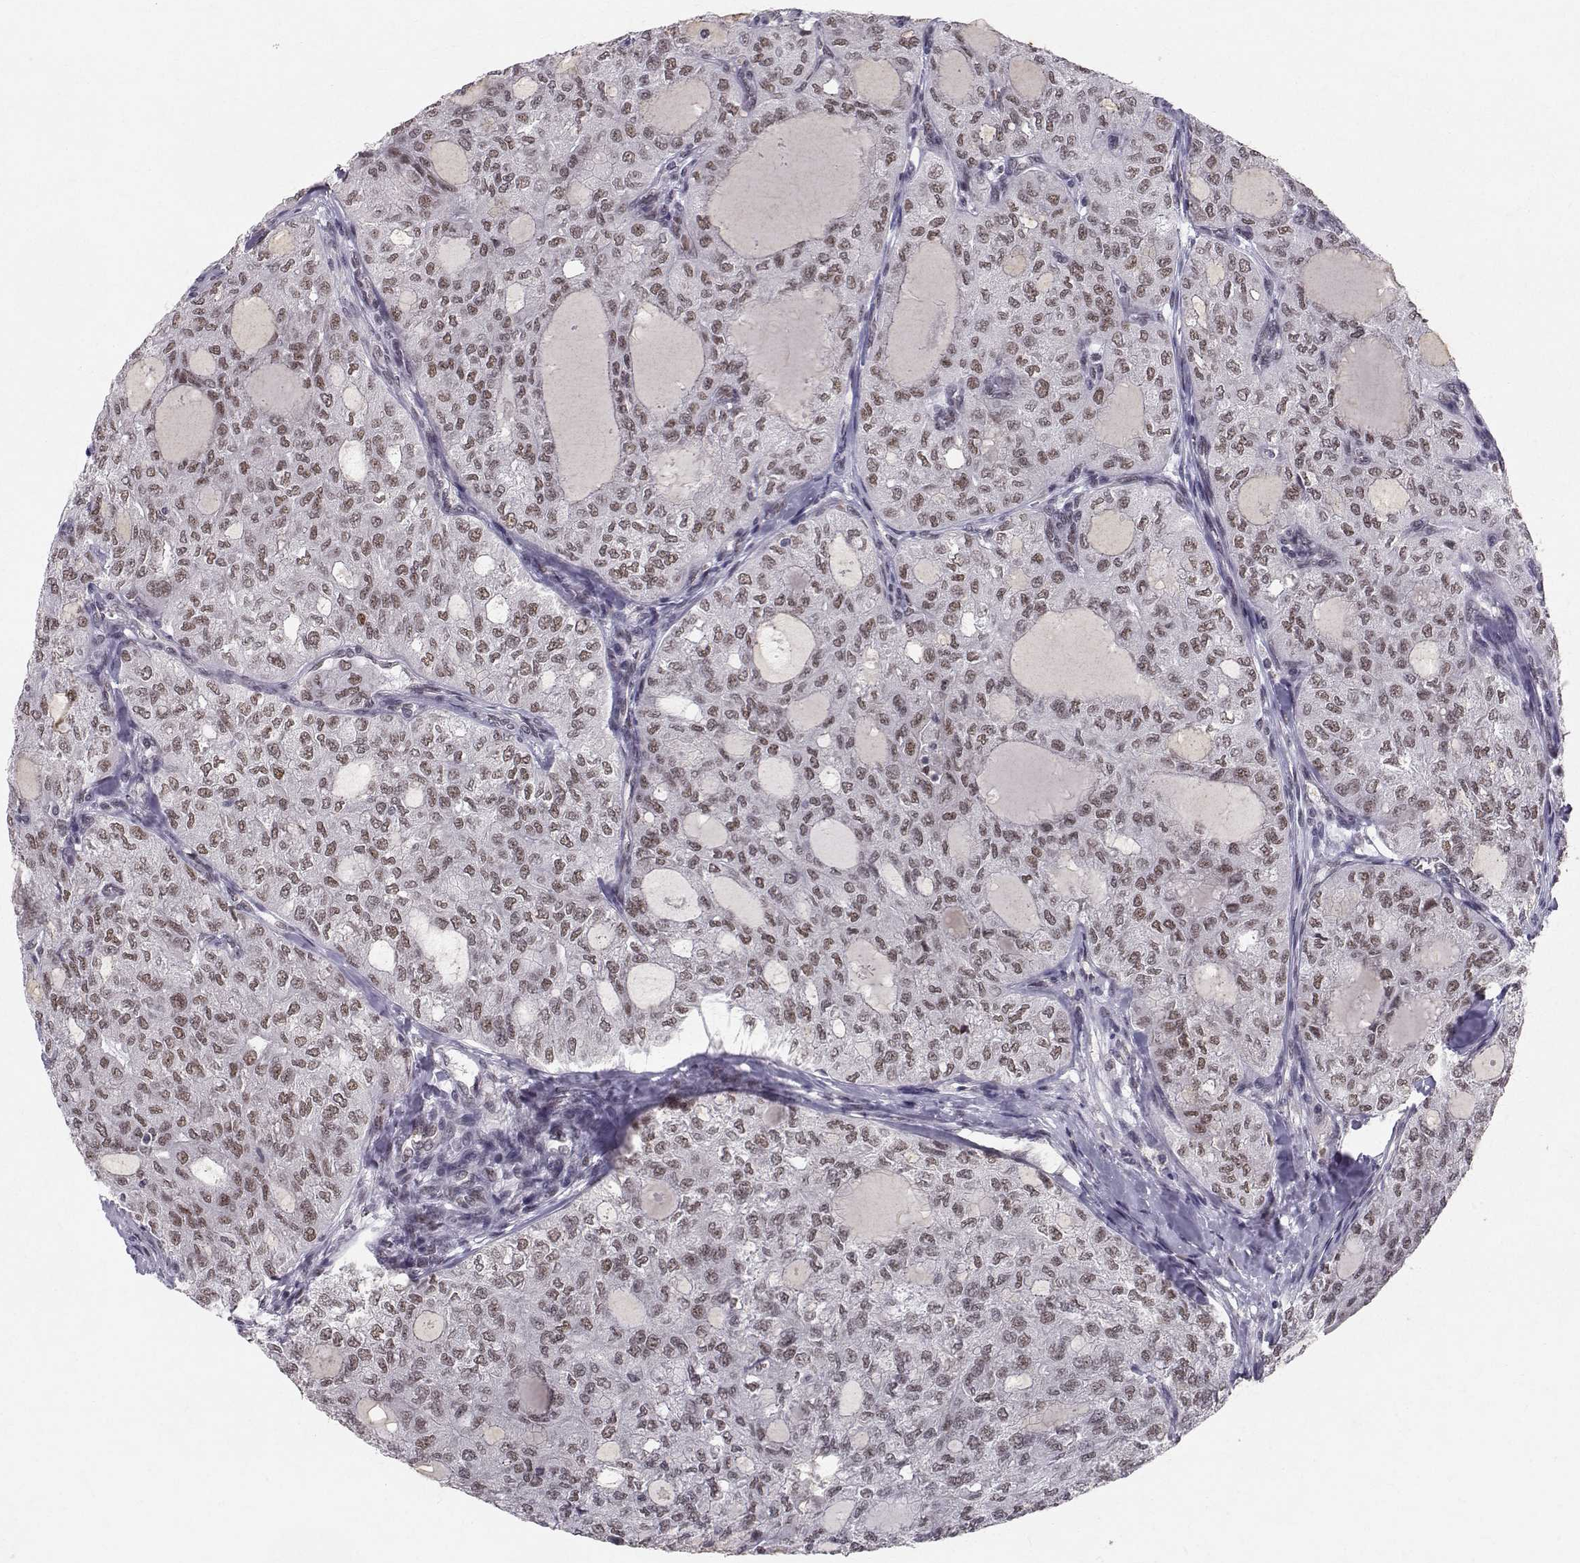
{"staining": {"intensity": "weak", "quantity": "25%-75%", "location": "nuclear"}, "tissue": "thyroid cancer", "cell_type": "Tumor cells", "image_type": "cancer", "snomed": [{"axis": "morphology", "description": "Follicular adenoma carcinoma, NOS"}, {"axis": "topography", "description": "Thyroid gland"}], "caption": "An immunohistochemistry (IHC) image of tumor tissue is shown. Protein staining in brown shows weak nuclear positivity in thyroid cancer within tumor cells.", "gene": "RPP38", "patient": {"sex": "male", "age": 75}}